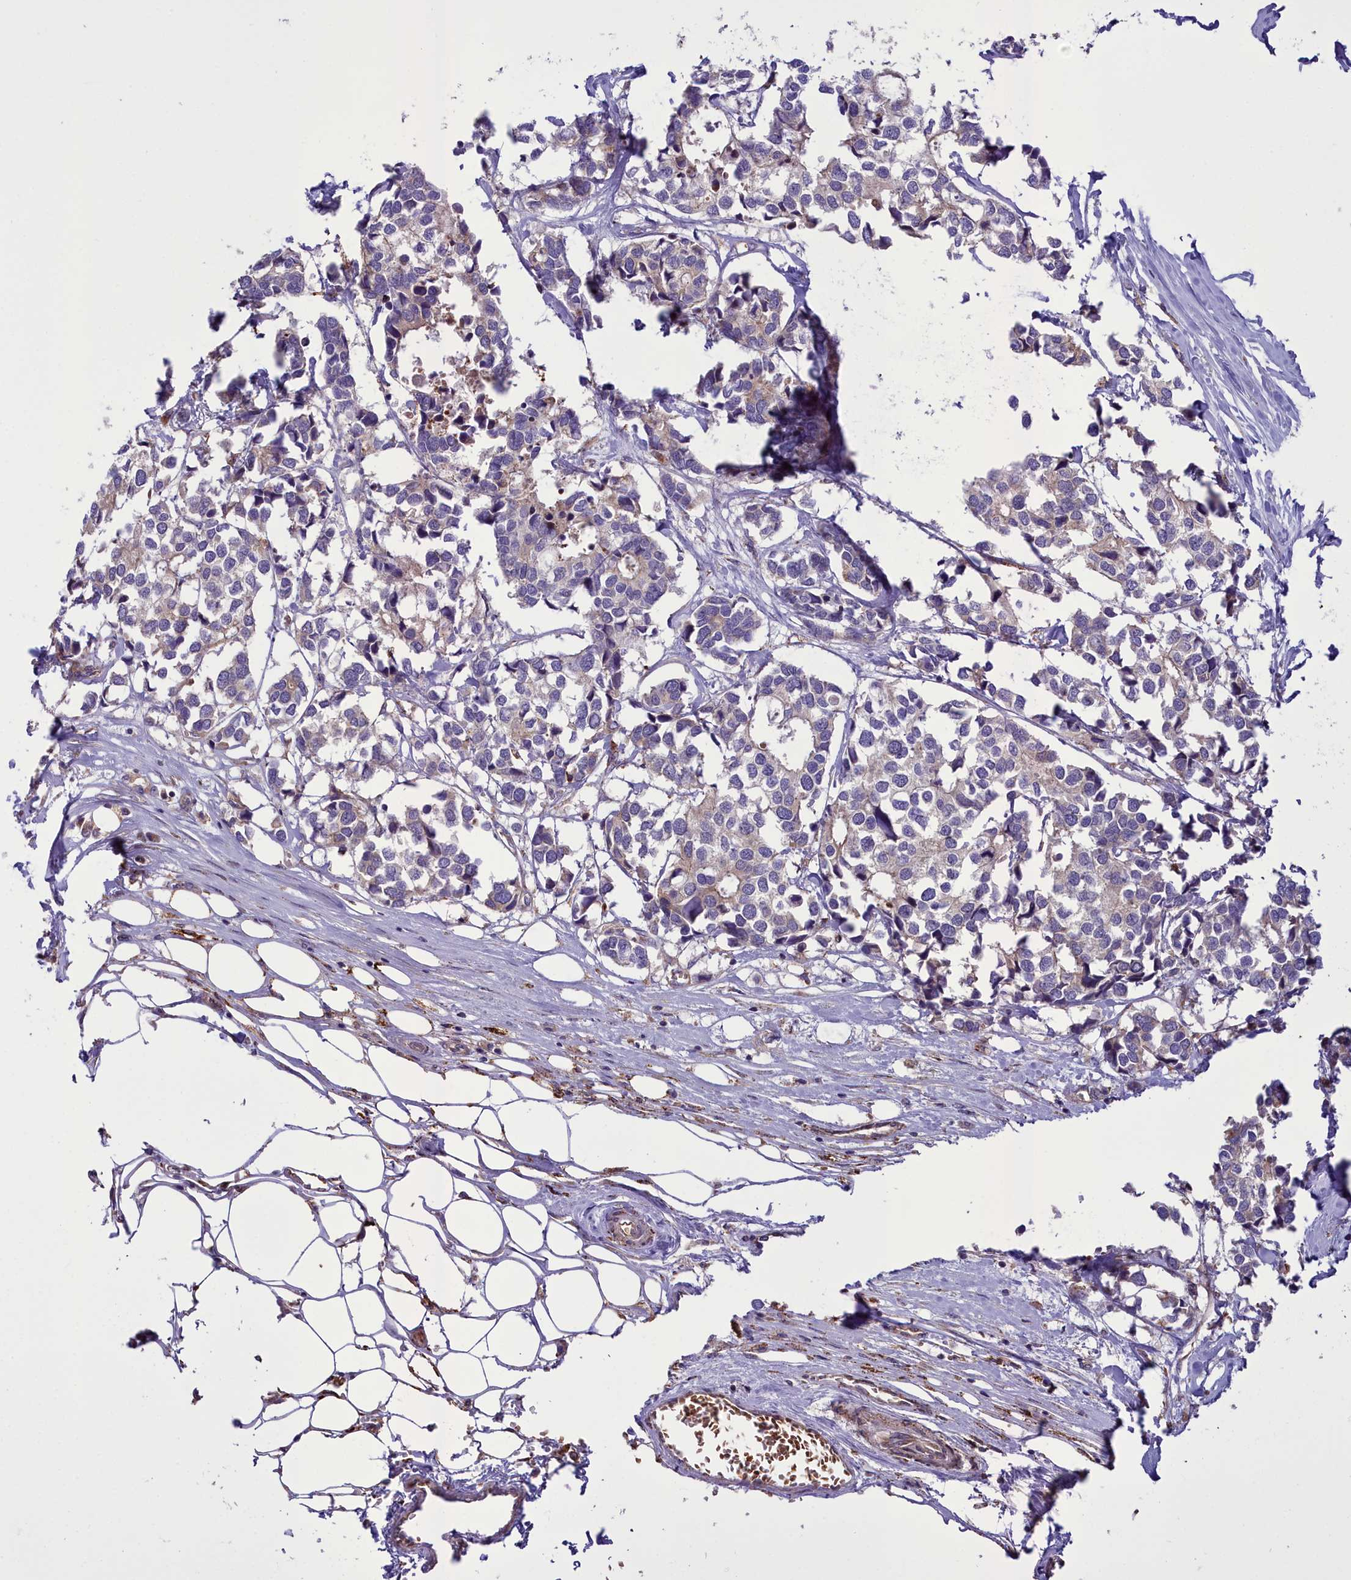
{"staining": {"intensity": "weak", "quantity": "<25%", "location": "cytoplasmic/membranous"}, "tissue": "breast cancer", "cell_type": "Tumor cells", "image_type": "cancer", "snomed": [{"axis": "morphology", "description": "Duct carcinoma"}, {"axis": "topography", "description": "Breast"}], "caption": "An immunohistochemistry (IHC) photomicrograph of breast intraductal carcinoma is shown. There is no staining in tumor cells of breast intraductal carcinoma.", "gene": "TBC1D24", "patient": {"sex": "female", "age": 83}}